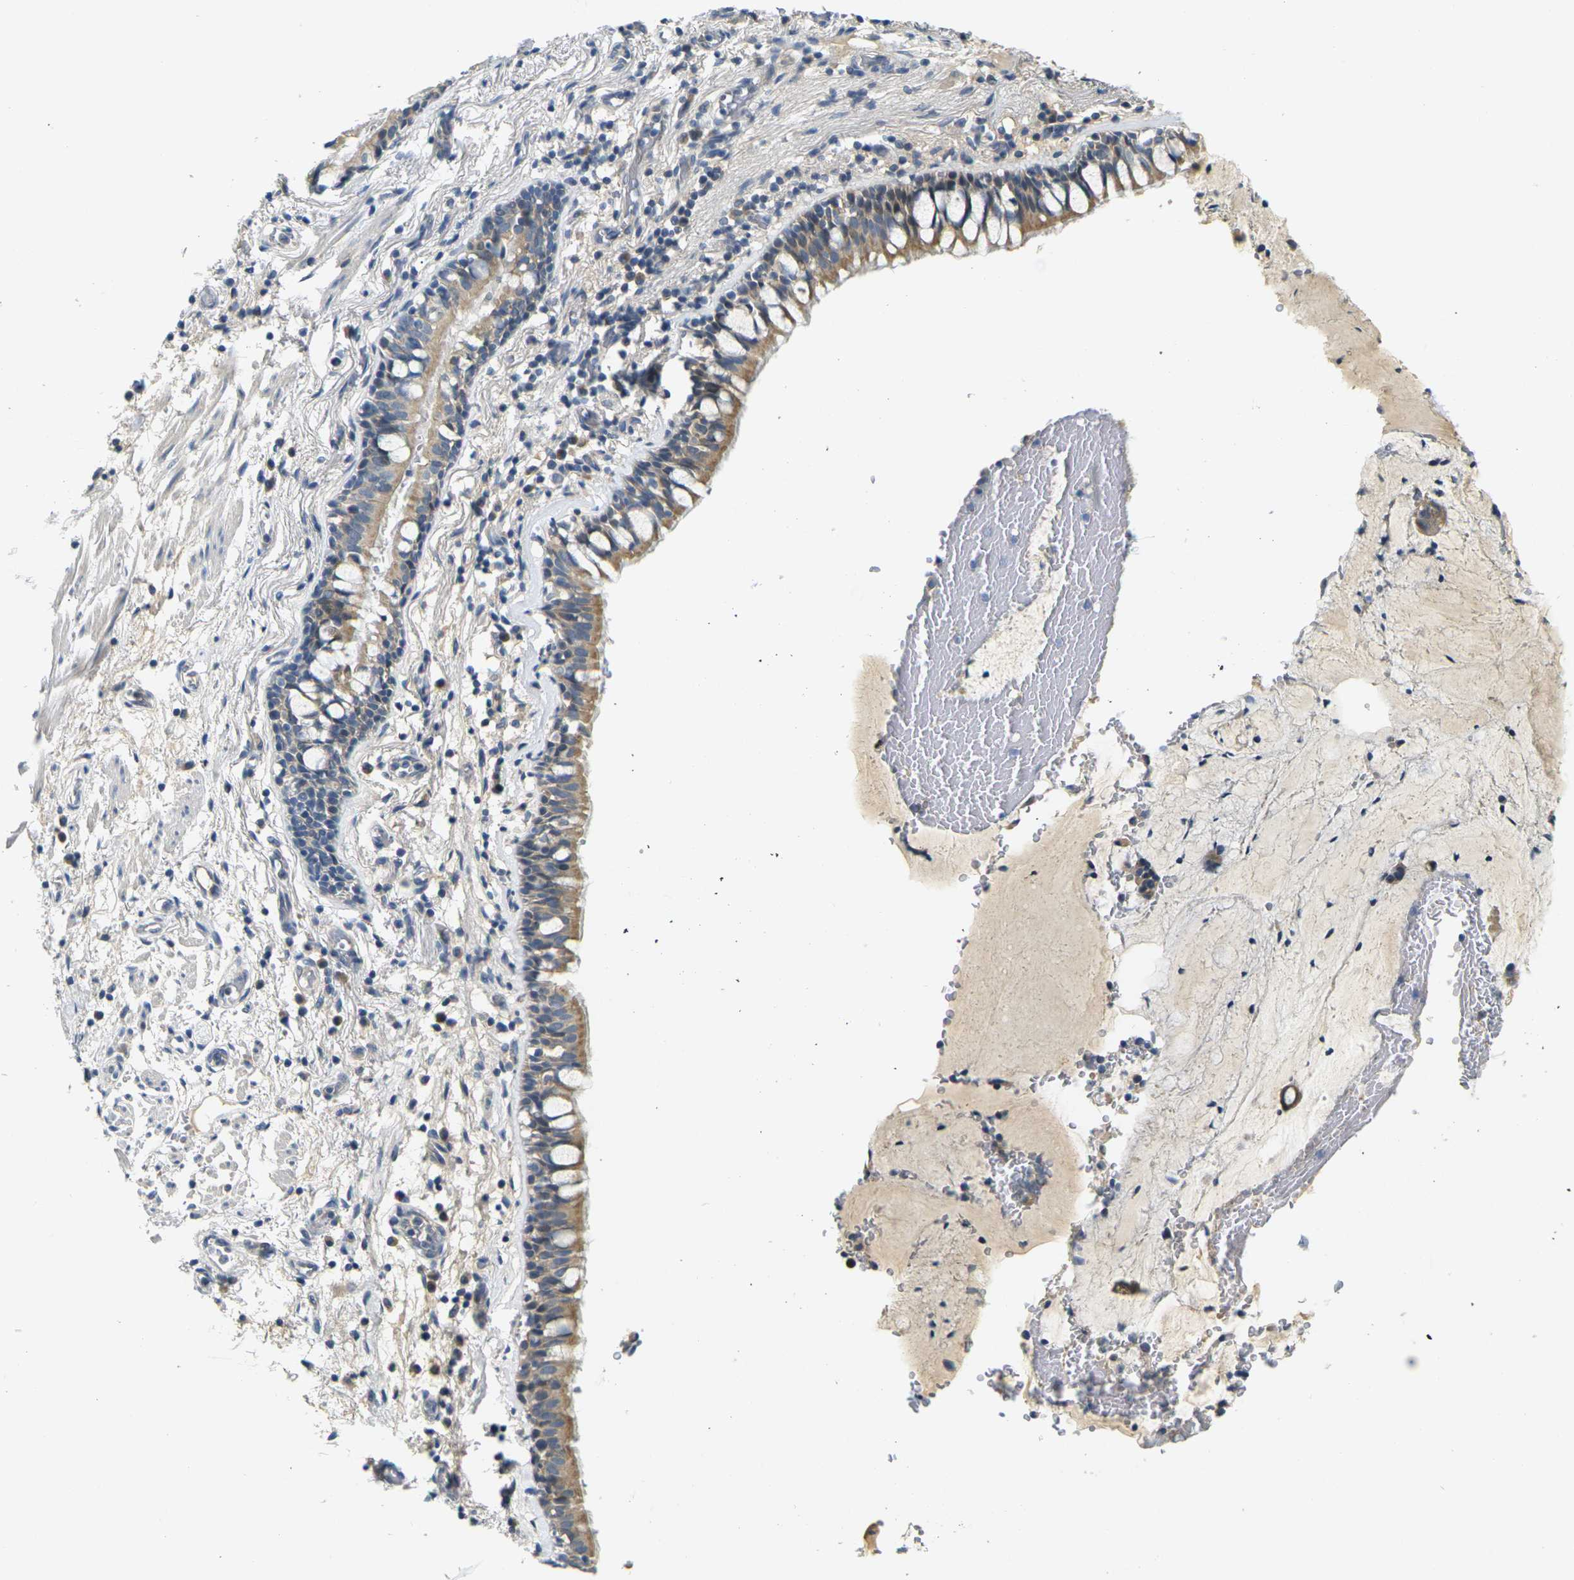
{"staining": {"intensity": "weak", "quantity": ">75%", "location": "cytoplasmic/membranous"}, "tissue": "bronchus", "cell_type": "Respiratory epithelial cells", "image_type": "normal", "snomed": [{"axis": "morphology", "description": "Normal tissue, NOS"}, {"axis": "morphology", "description": "Inflammation, NOS"}, {"axis": "topography", "description": "Cartilage tissue"}, {"axis": "topography", "description": "Bronchus"}], "caption": "Immunohistochemical staining of normal bronchus reveals weak cytoplasmic/membranous protein staining in about >75% of respiratory epithelial cells.", "gene": "SHISAL2B", "patient": {"sex": "male", "age": 77}}